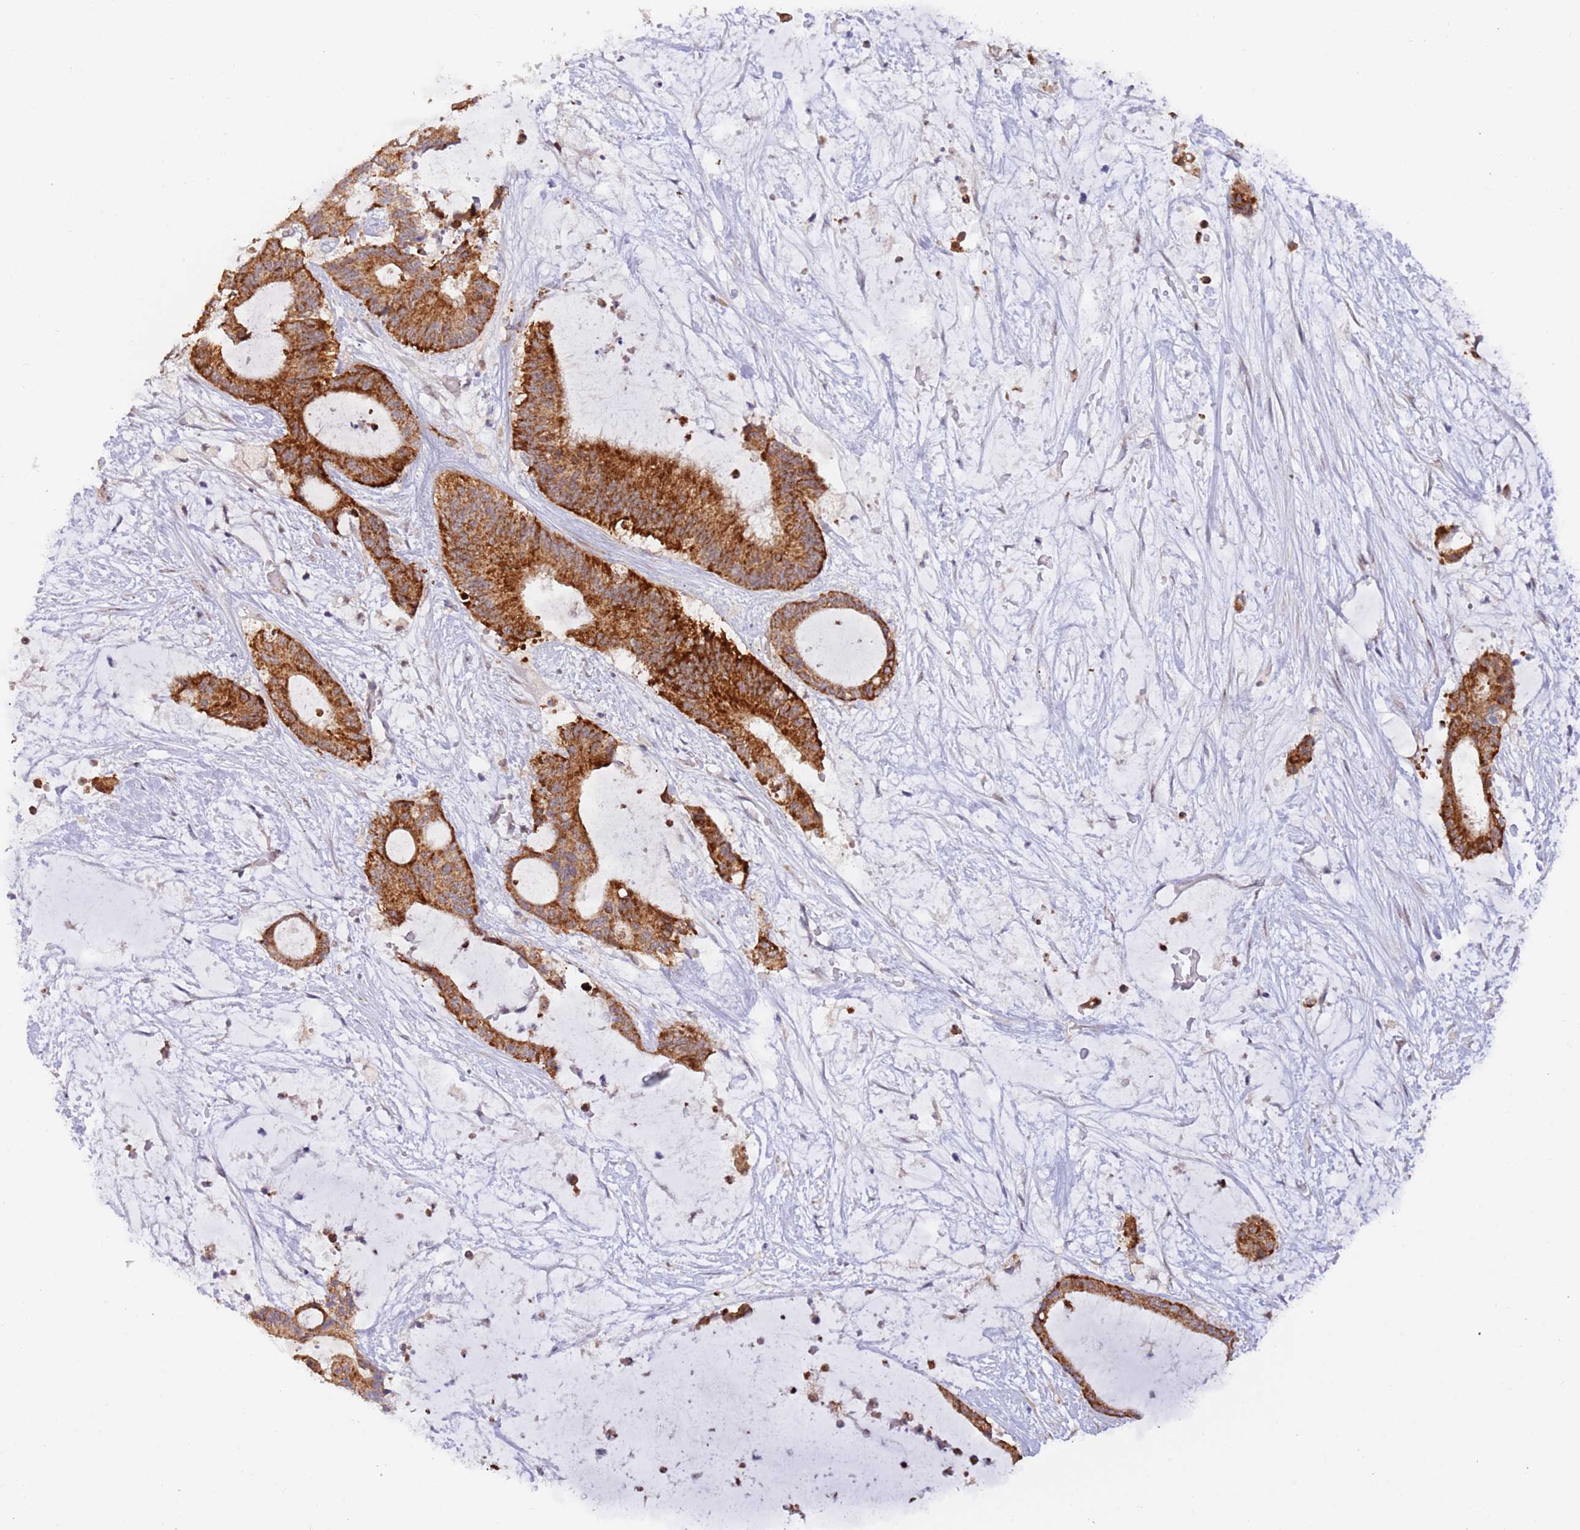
{"staining": {"intensity": "strong", "quantity": ">75%", "location": "cytoplasmic/membranous"}, "tissue": "liver cancer", "cell_type": "Tumor cells", "image_type": "cancer", "snomed": [{"axis": "morphology", "description": "Normal tissue, NOS"}, {"axis": "morphology", "description": "Cholangiocarcinoma"}, {"axis": "topography", "description": "Liver"}, {"axis": "topography", "description": "Peripheral nerve tissue"}], "caption": "The immunohistochemical stain shows strong cytoplasmic/membranous positivity in tumor cells of cholangiocarcinoma (liver) tissue. (Brightfield microscopy of DAB IHC at high magnification).", "gene": "UQCC3", "patient": {"sex": "female", "age": 73}}